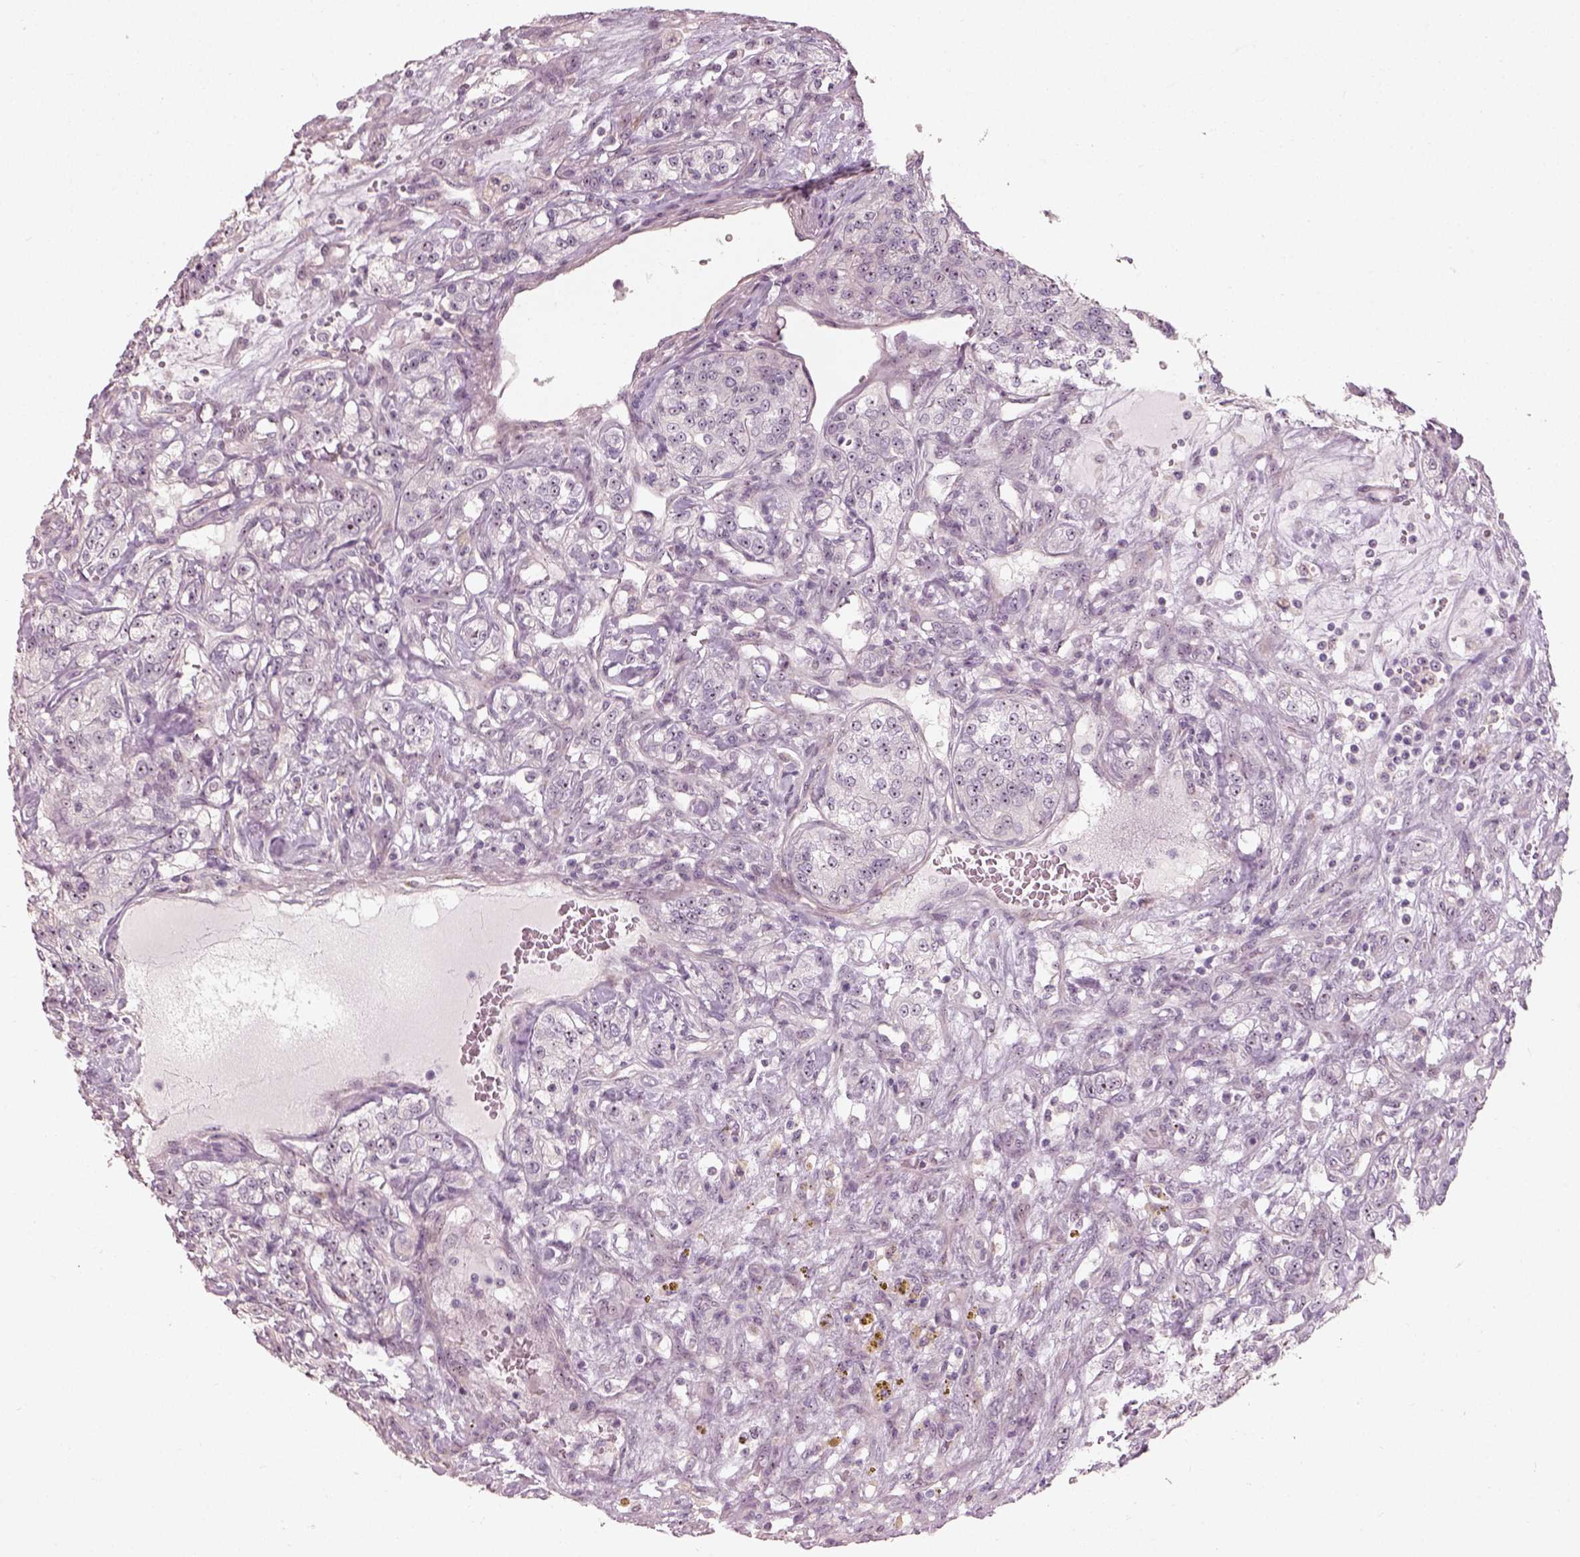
{"staining": {"intensity": "weak", "quantity": "<25%", "location": "nuclear"}, "tissue": "renal cancer", "cell_type": "Tumor cells", "image_type": "cancer", "snomed": [{"axis": "morphology", "description": "Adenocarcinoma, NOS"}, {"axis": "topography", "description": "Kidney"}], "caption": "The histopathology image reveals no staining of tumor cells in renal cancer (adenocarcinoma).", "gene": "CDS1", "patient": {"sex": "female", "age": 63}}